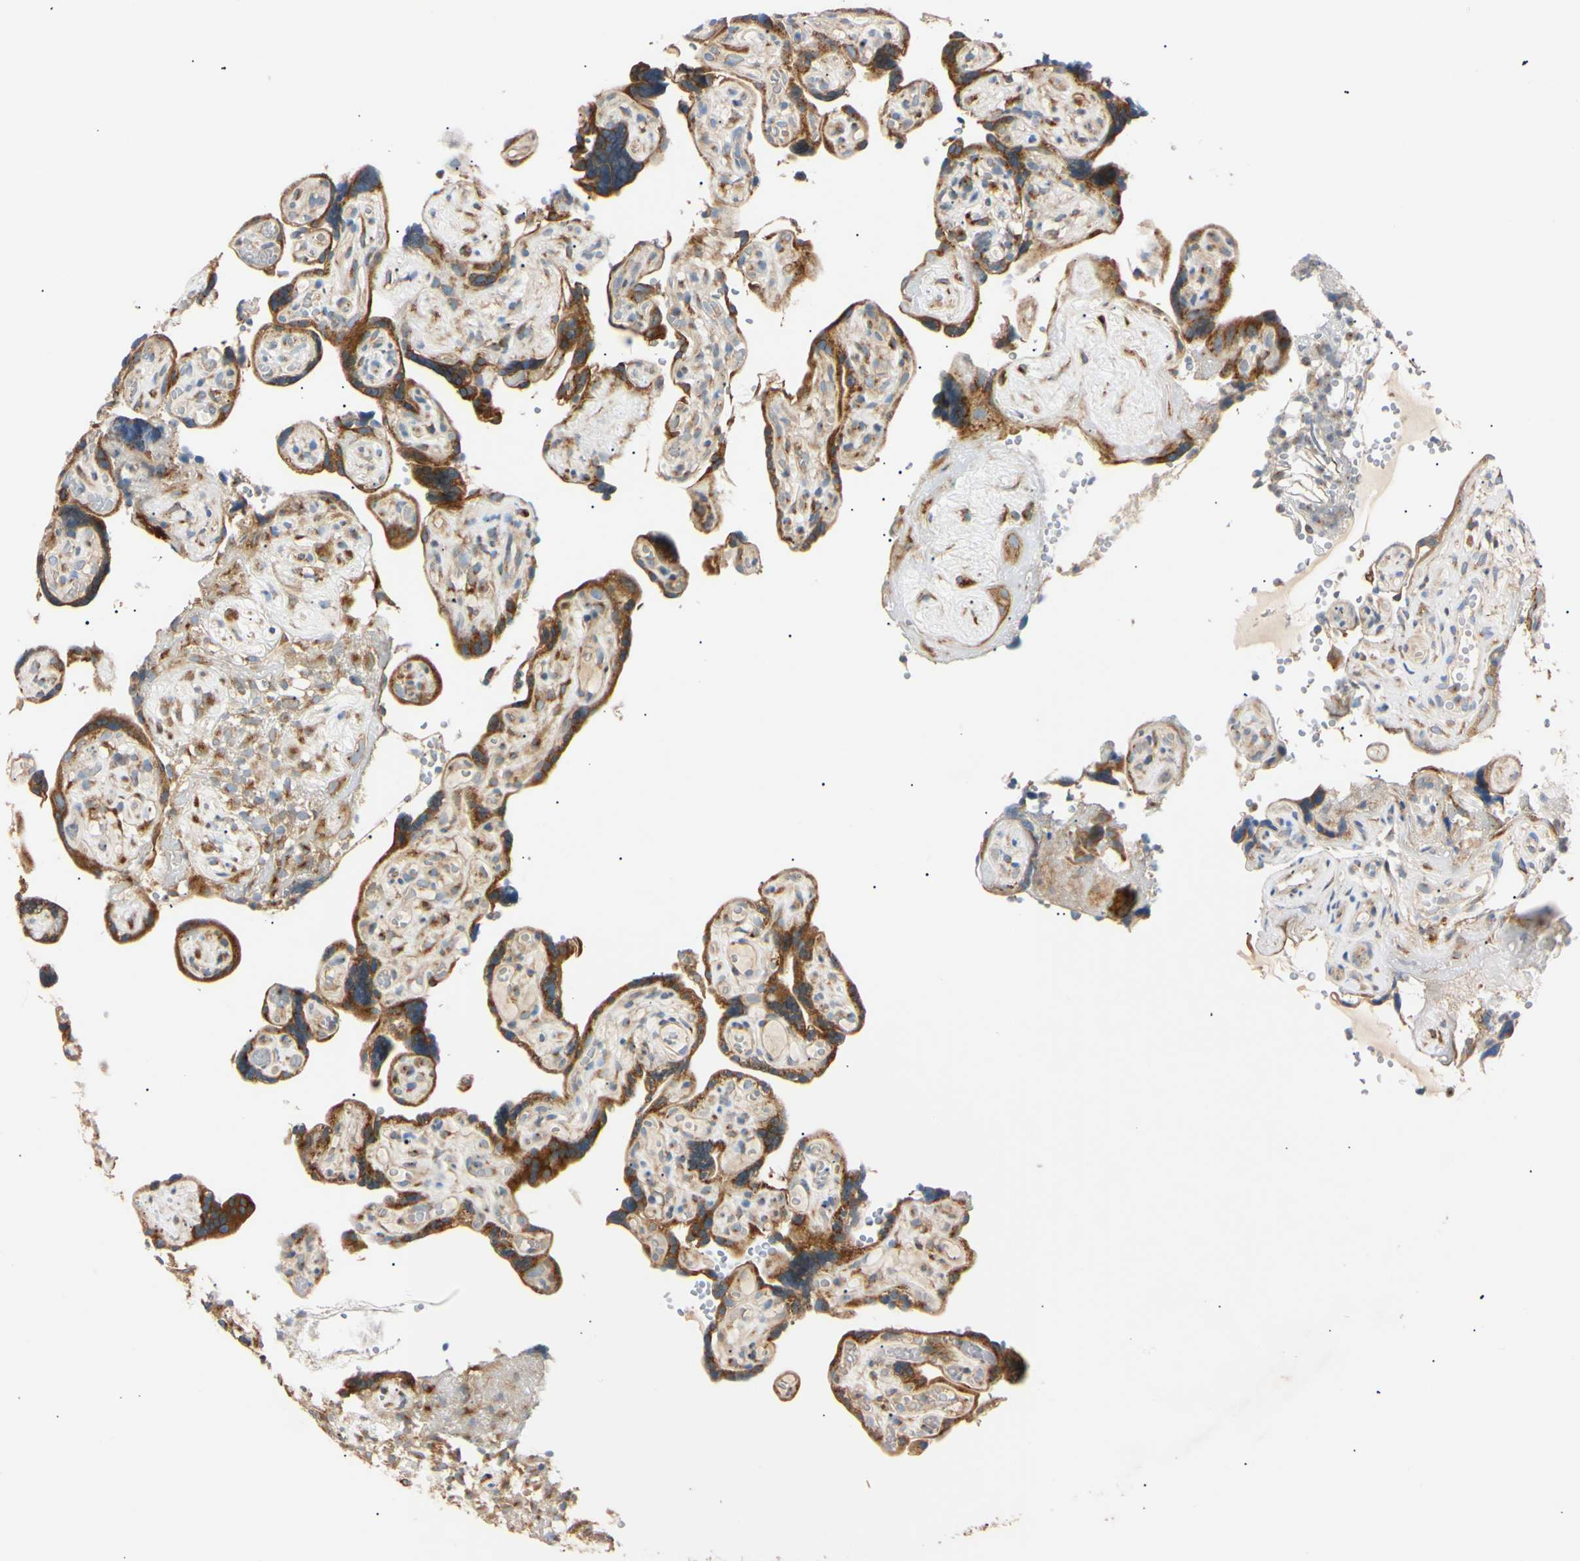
{"staining": {"intensity": "moderate", "quantity": ">75%", "location": "cytoplasmic/membranous"}, "tissue": "placenta", "cell_type": "Decidual cells", "image_type": "normal", "snomed": [{"axis": "morphology", "description": "Normal tissue, NOS"}, {"axis": "topography", "description": "Placenta"}], "caption": "High-magnification brightfield microscopy of unremarkable placenta stained with DAB (brown) and counterstained with hematoxylin (blue). decidual cells exhibit moderate cytoplasmic/membranous expression is identified in approximately>75% of cells.", "gene": "IER3IP1", "patient": {"sex": "female", "age": 30}}